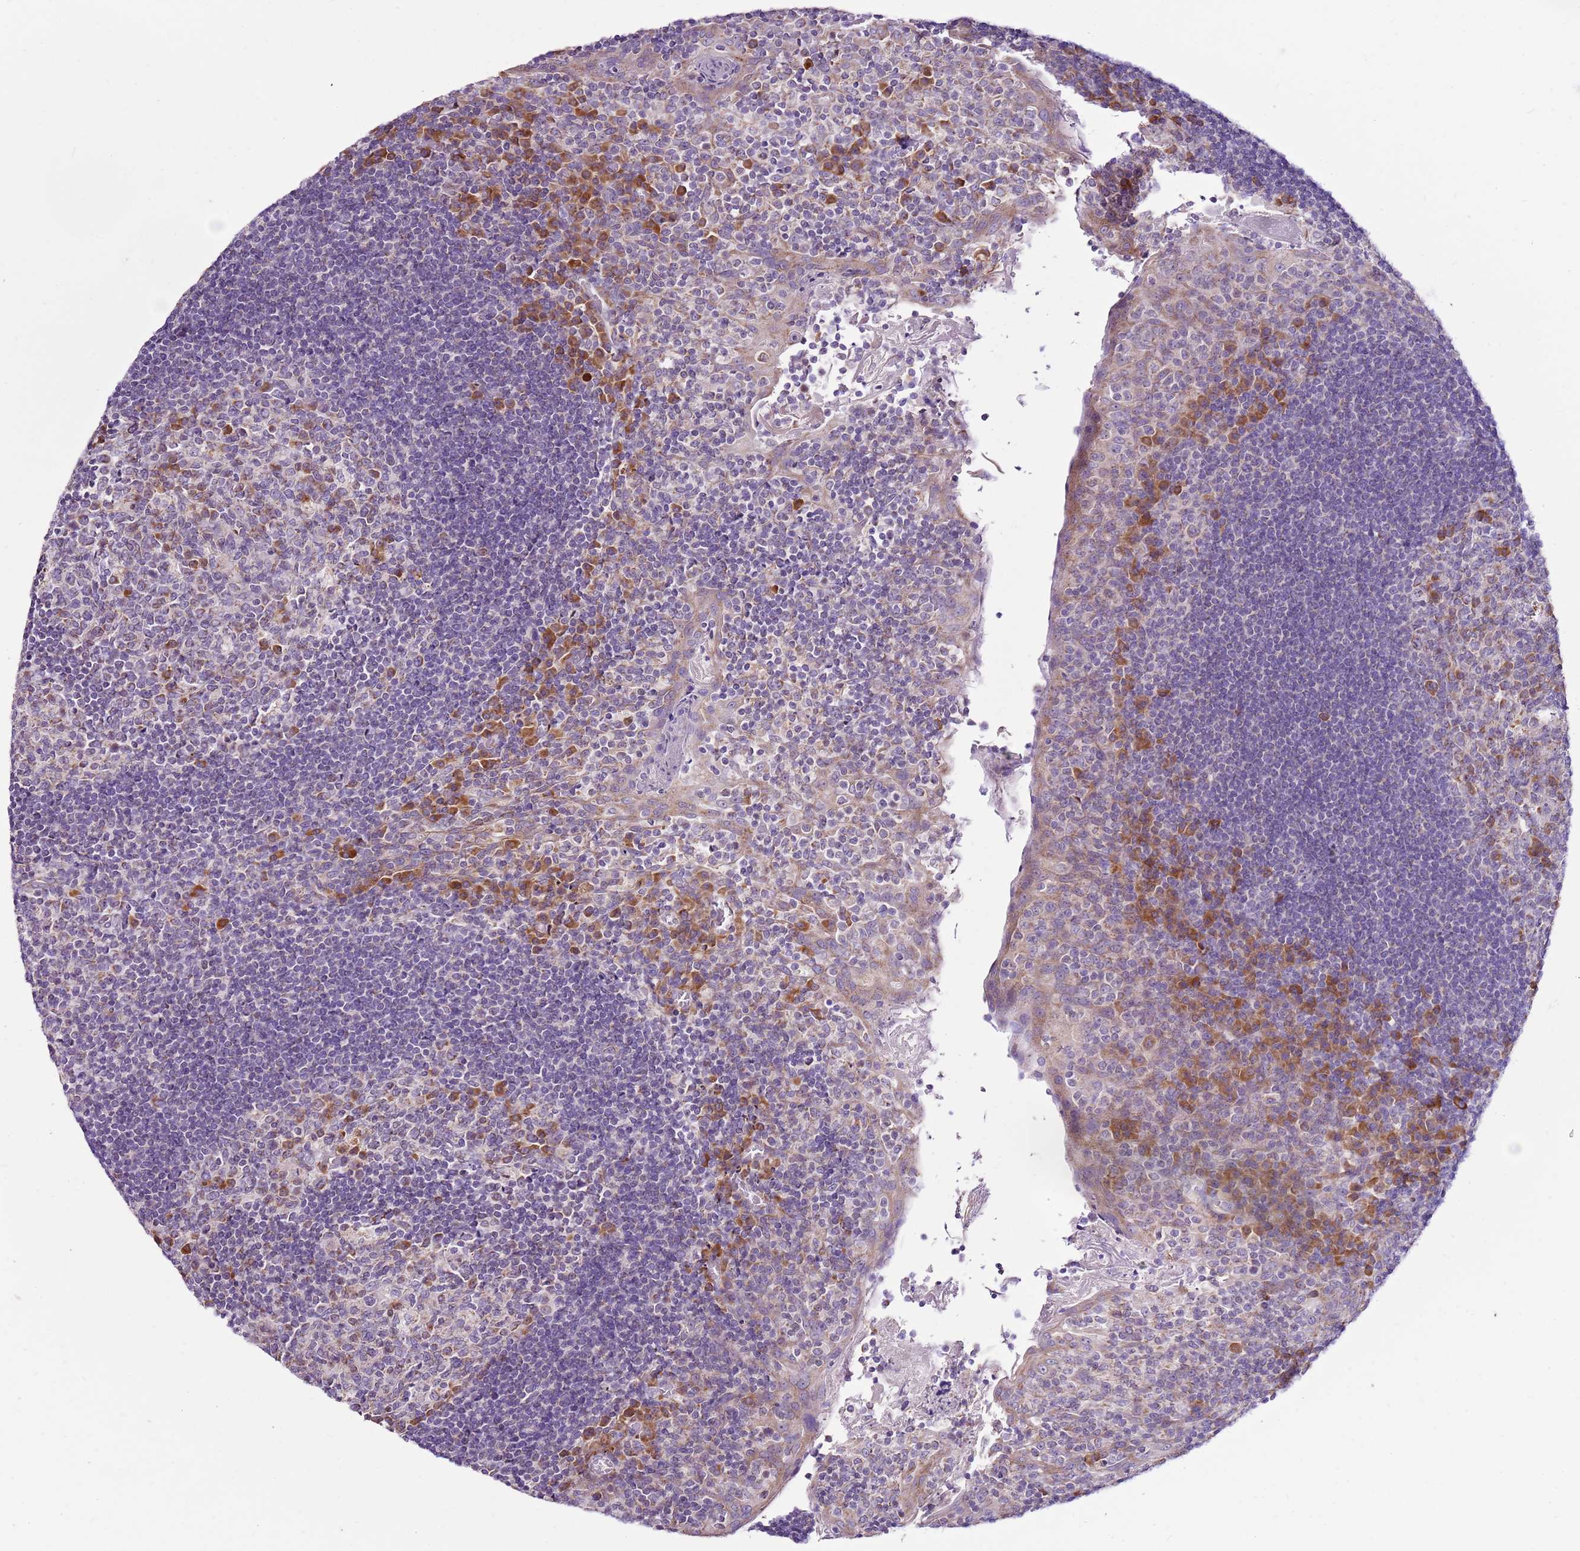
{"staining": {"intensity": "moderate", "quantity": "<25%", "location": "cytoplasmic/membranous"}, "tissue": "tonsil", "cell_type": "Germinal center cells", "image_type": "normal", "snomed": [{"axis": "morphology", "description": "Normal tissue, NOS"}, {"axis": "topography", "description": "Tonsil"}], "caption": "Protein staining demonstrates moderate cytoplasmic/membranous expression in approximately <25% of germinal center cells in benign tonsil. (Stains: DAB in brown, nuclei in blue, Microscopy: brightfield microscopy at high magnification).", "gene": "MRPL36", "patient": {"sex": "male", "age": 17}}